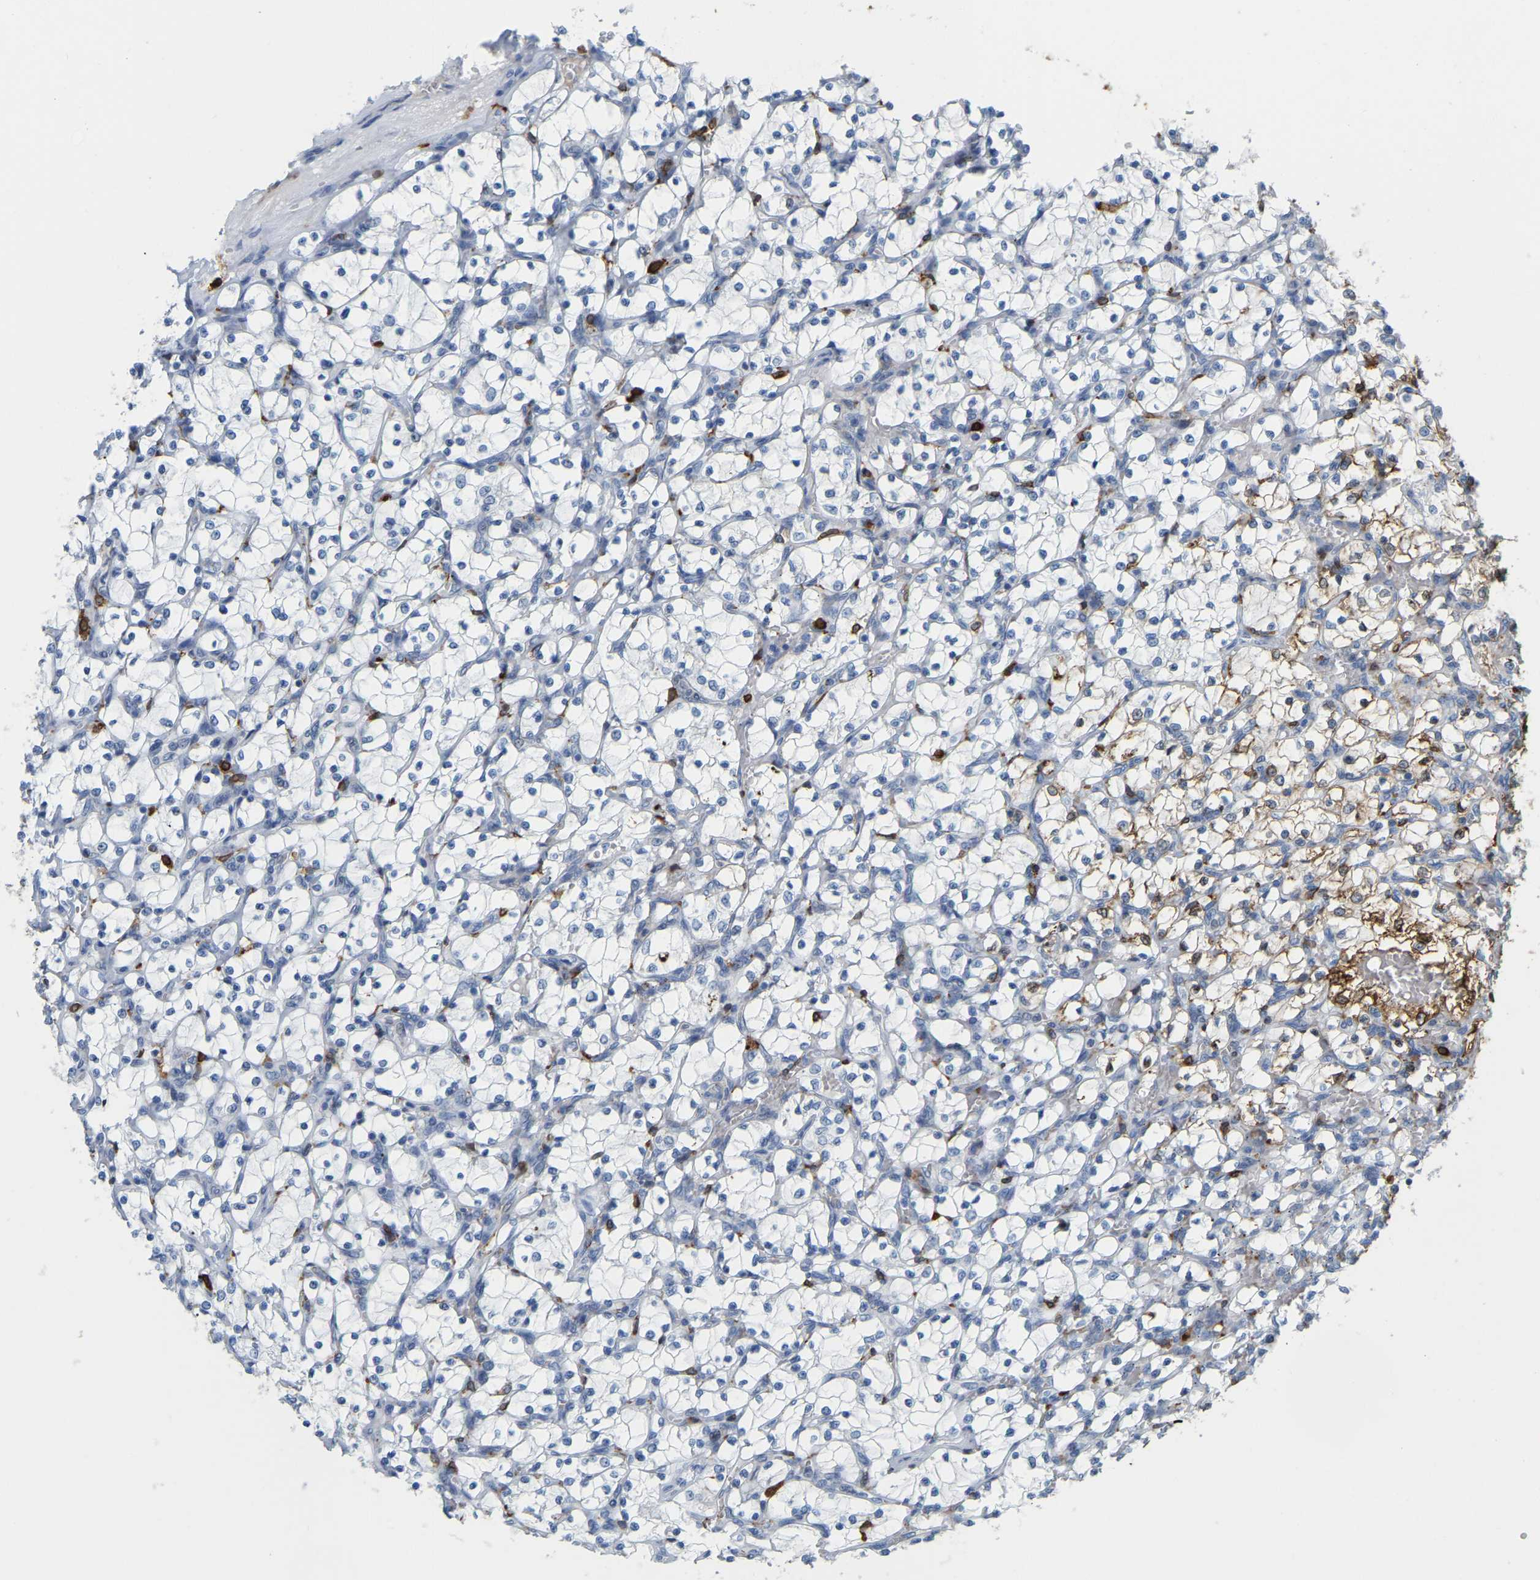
{"staining": {"intensity": "moderate", "quantity": "<25%", "location": "cytoplasmic/membranous"}, "tissue": "renal cancer", "cell_type": "Tumor cells", "image_type": "cancer", "snomed": [{"axis": "morphology", "description": "Adenocarcinoma, NOS"}, {"axis": "topography", "description": "Kidney"}], "caption": "Immunohistochemical staining of human renal adenocarcinoma shows moderate cytoplasmic/membranous protein staining in about <25% of tumor cells. The protein is shown in brown color, while the nuclei are stained blue.", "gene": "PTGS1", "patient": {"sex": "female", "age": 69}}